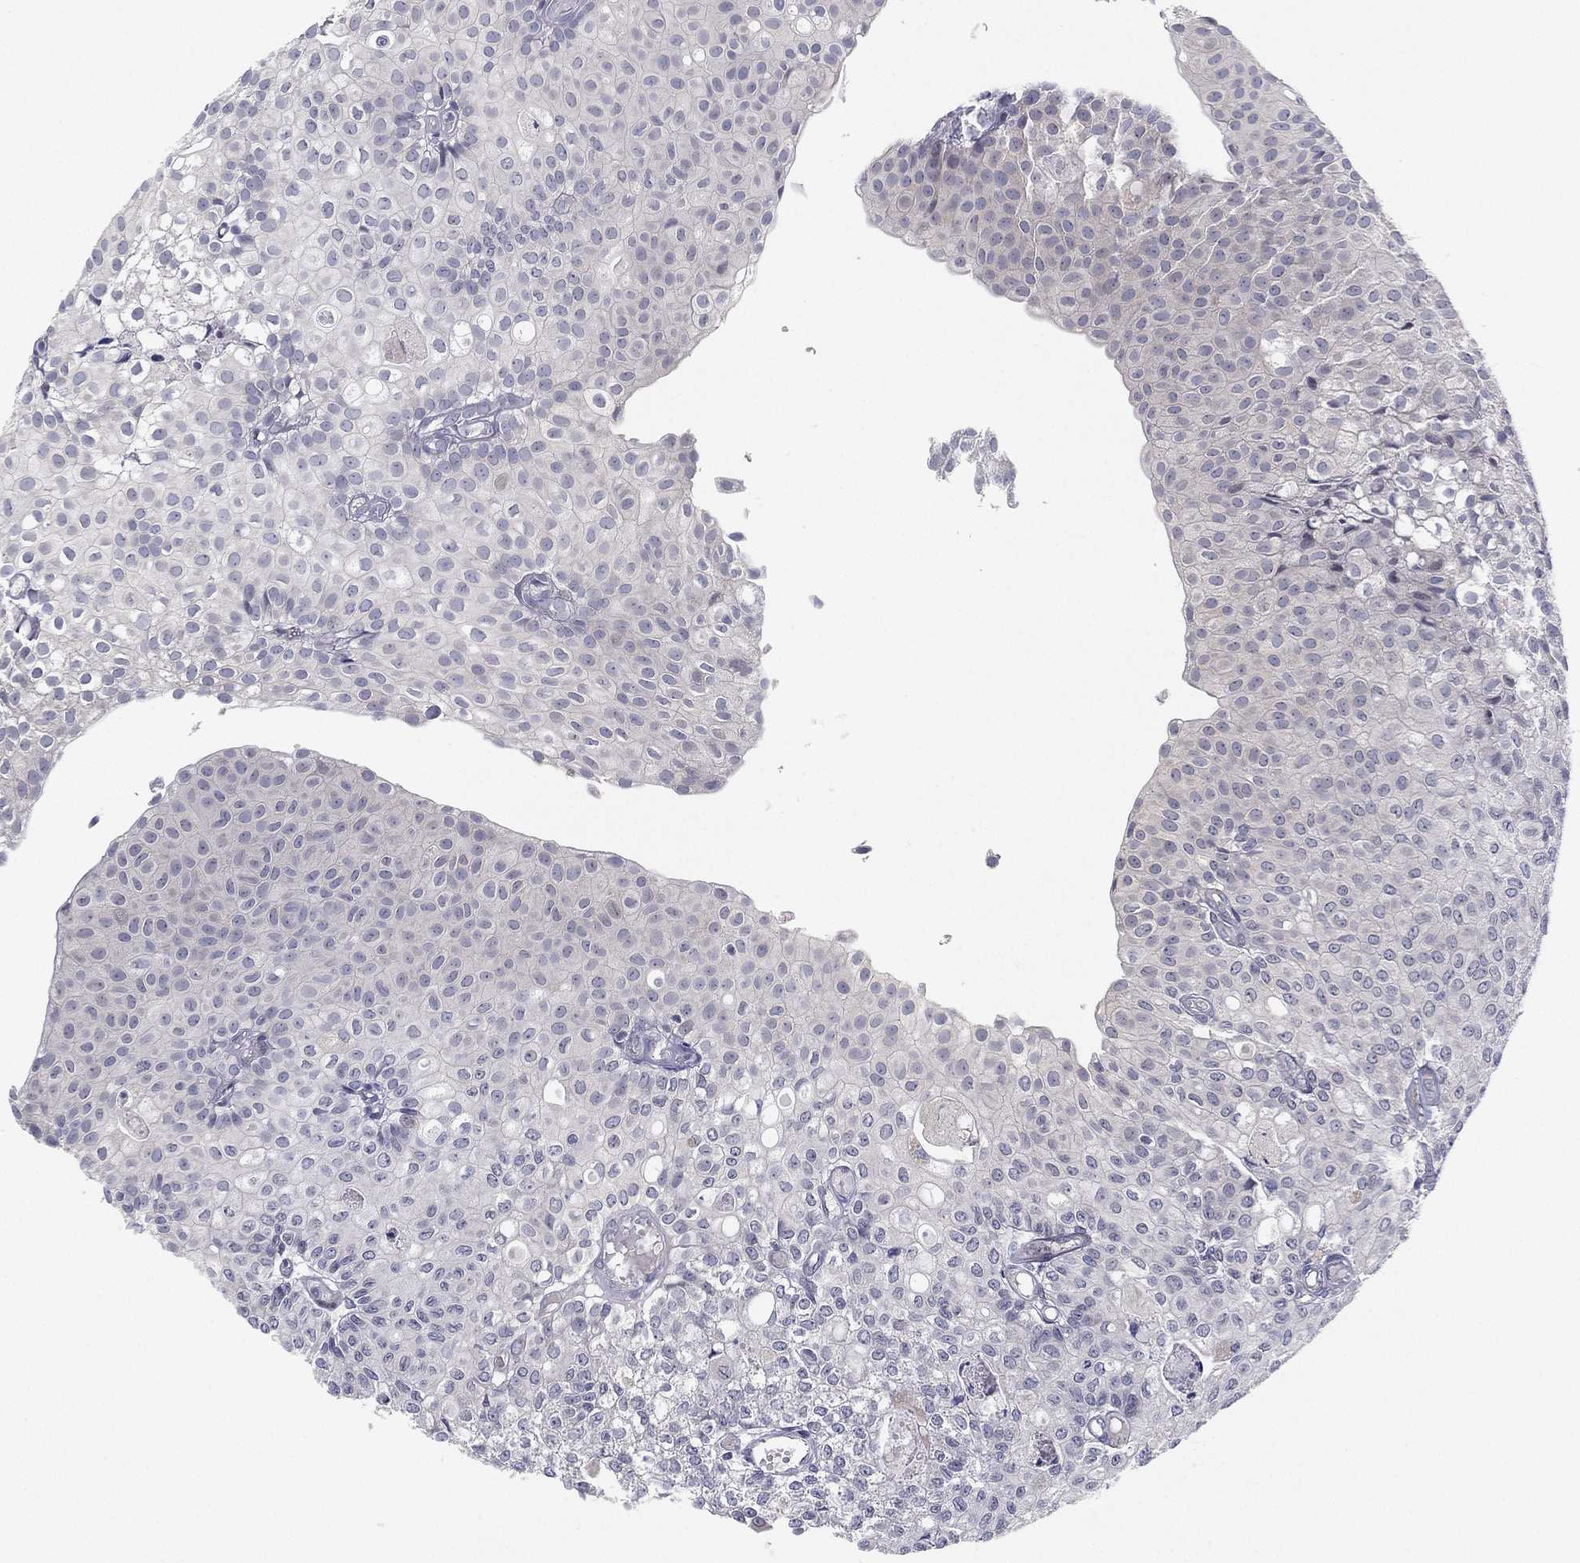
{"staining": {"intensity": "negative", "quantity": "none", "location": "none"}, "tissue": "urothelial cancer", "cell_type": "Tumor cells", "image_type": "cancer", "snomed": [{"axis": "morphology", "description": "Urothelial carcinoma, Low grade"}, {"axis": "topography", "description": "Urinary bladder"}], "caption": "IHC of urothelial cancer displays no staining in tumor cells.", "gene": "MS4A8", "patient": {"sex": "male", "age": 89}}